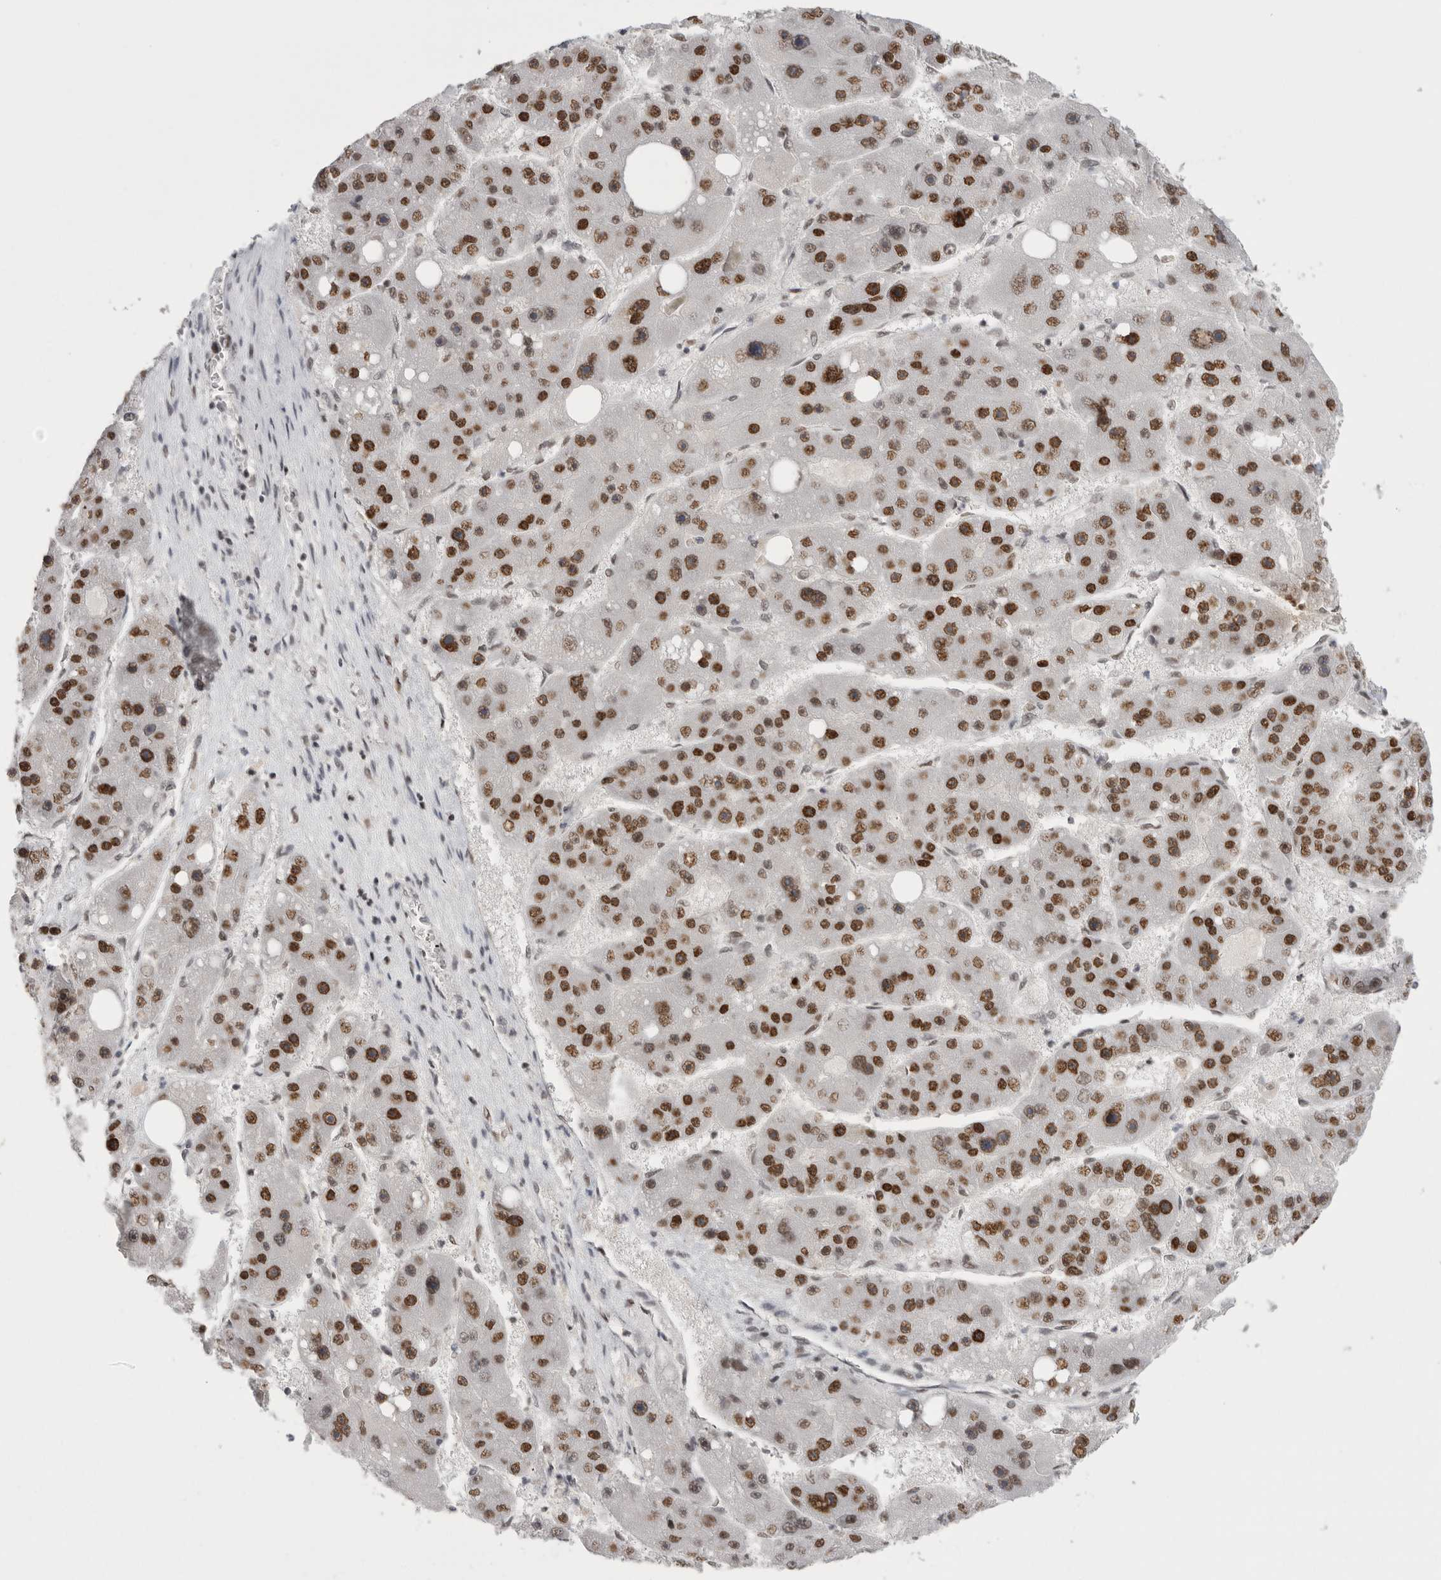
{"staining": {"intensity": "strong", "quantity": ">75%", "location": "nuclear"}, "tissue": "liver cancer", "cell_type": "Tumor cells", "image_type": "cancer", "snomed": [{"axis": "morphology", "description": "Carcinoma, Hepatocellular, NOS"}, {"axis": "topography", "description": "Liver"}], "caption": "Protein positivity by immunohistochemistry reveals strong nuclear expression in about >75% of tumor cells in liver cancer.", "gene": "POU5F1", "patient": {"sex": "female", "age": 61}}